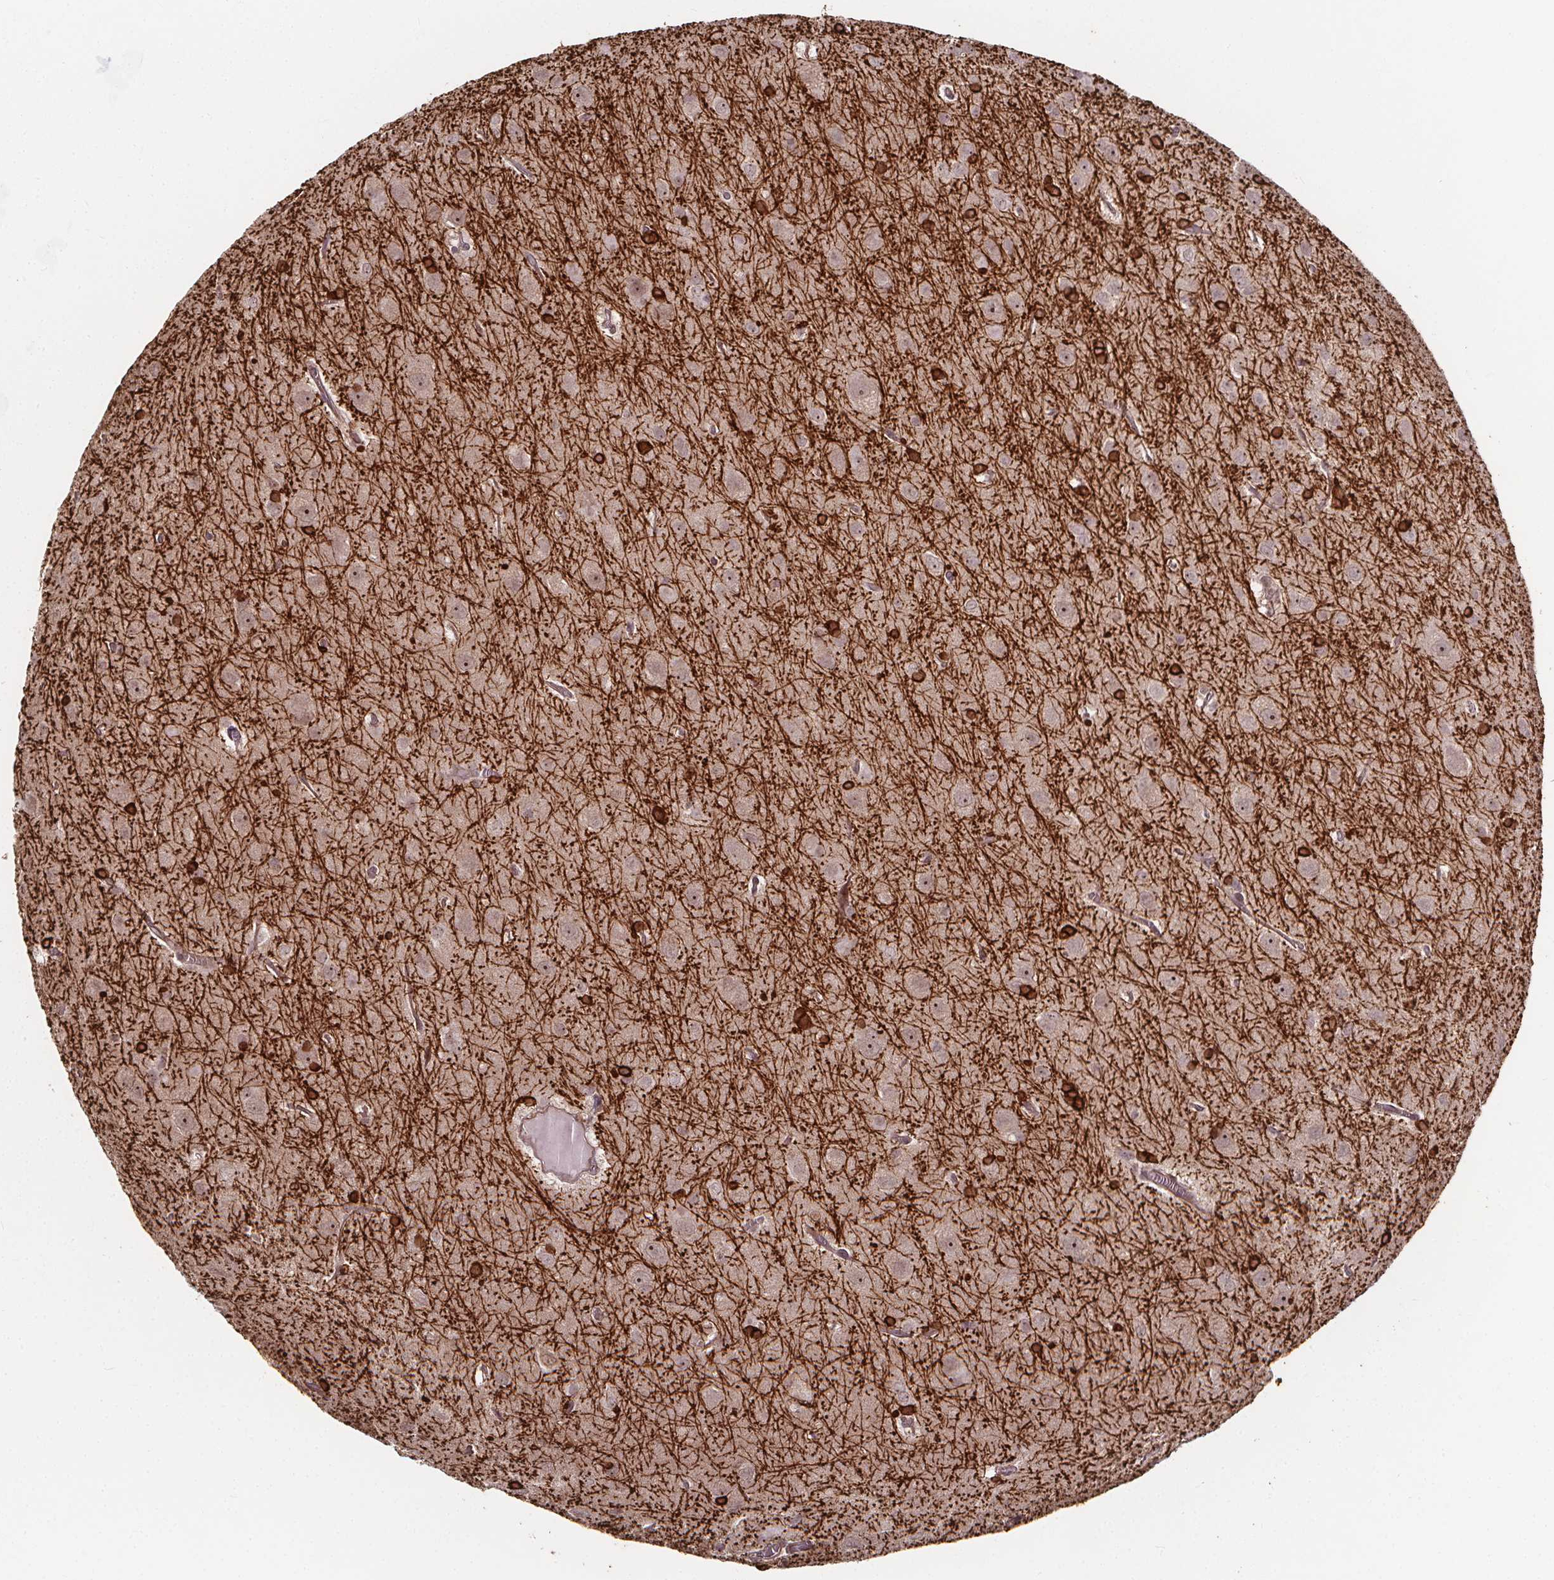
{"staining": {"intensity": "negative", "quantity": "none", "location": "none"}, "tissue": "glioma", "cell_type": "Tumor cells", "image_type": "cancer", "snomed": [{"axis": "morphology", "description": "Glioma, malignant, Low grade"}, {"axis": "topography", "description": "Brain"}], "caption": "Low-grade glioma (malignant) was stained to show a protein in brown. There is no significant staining in tumor cells.", "gene": "DDIT3", "patient": {"sex": "male", "age": 58}}